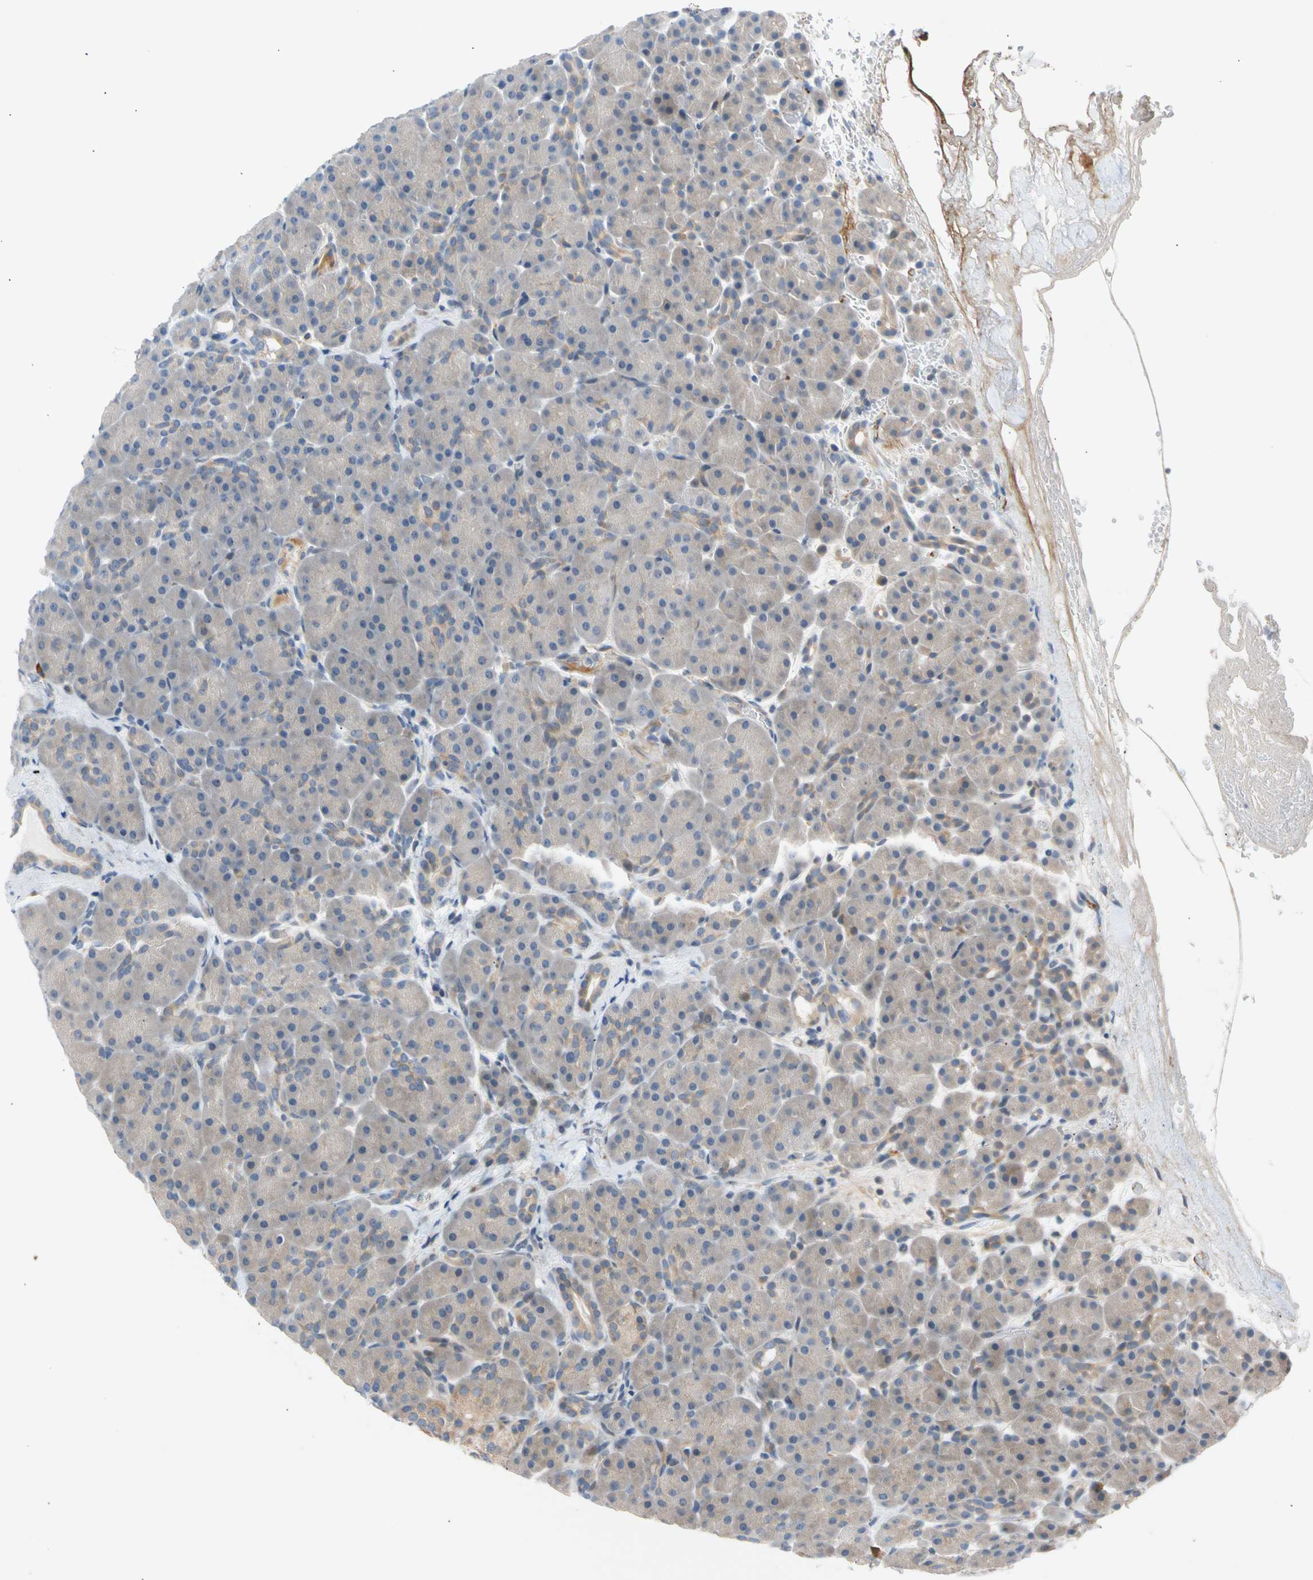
{"staining": {"intensity": "negative", "quantity": "none", "location": "none"}, "tissue": "pancreas", "cell_type": "Exocrine glandular cells", "image_type": "normal", "snomed": [{"axis": "morphology", "description": "Normal tissue, NOS"}, {"axis": "topography", "description": "Pancreas"}], "caption": "This is a micrograph of immunohistochemistry staining of unremarkable pancreas, which shows no positivity in exocrine glandular cells. Nuclei are stained in blue.", "gene": "CNST", "patient": {"sex": "male", "age": 66}}